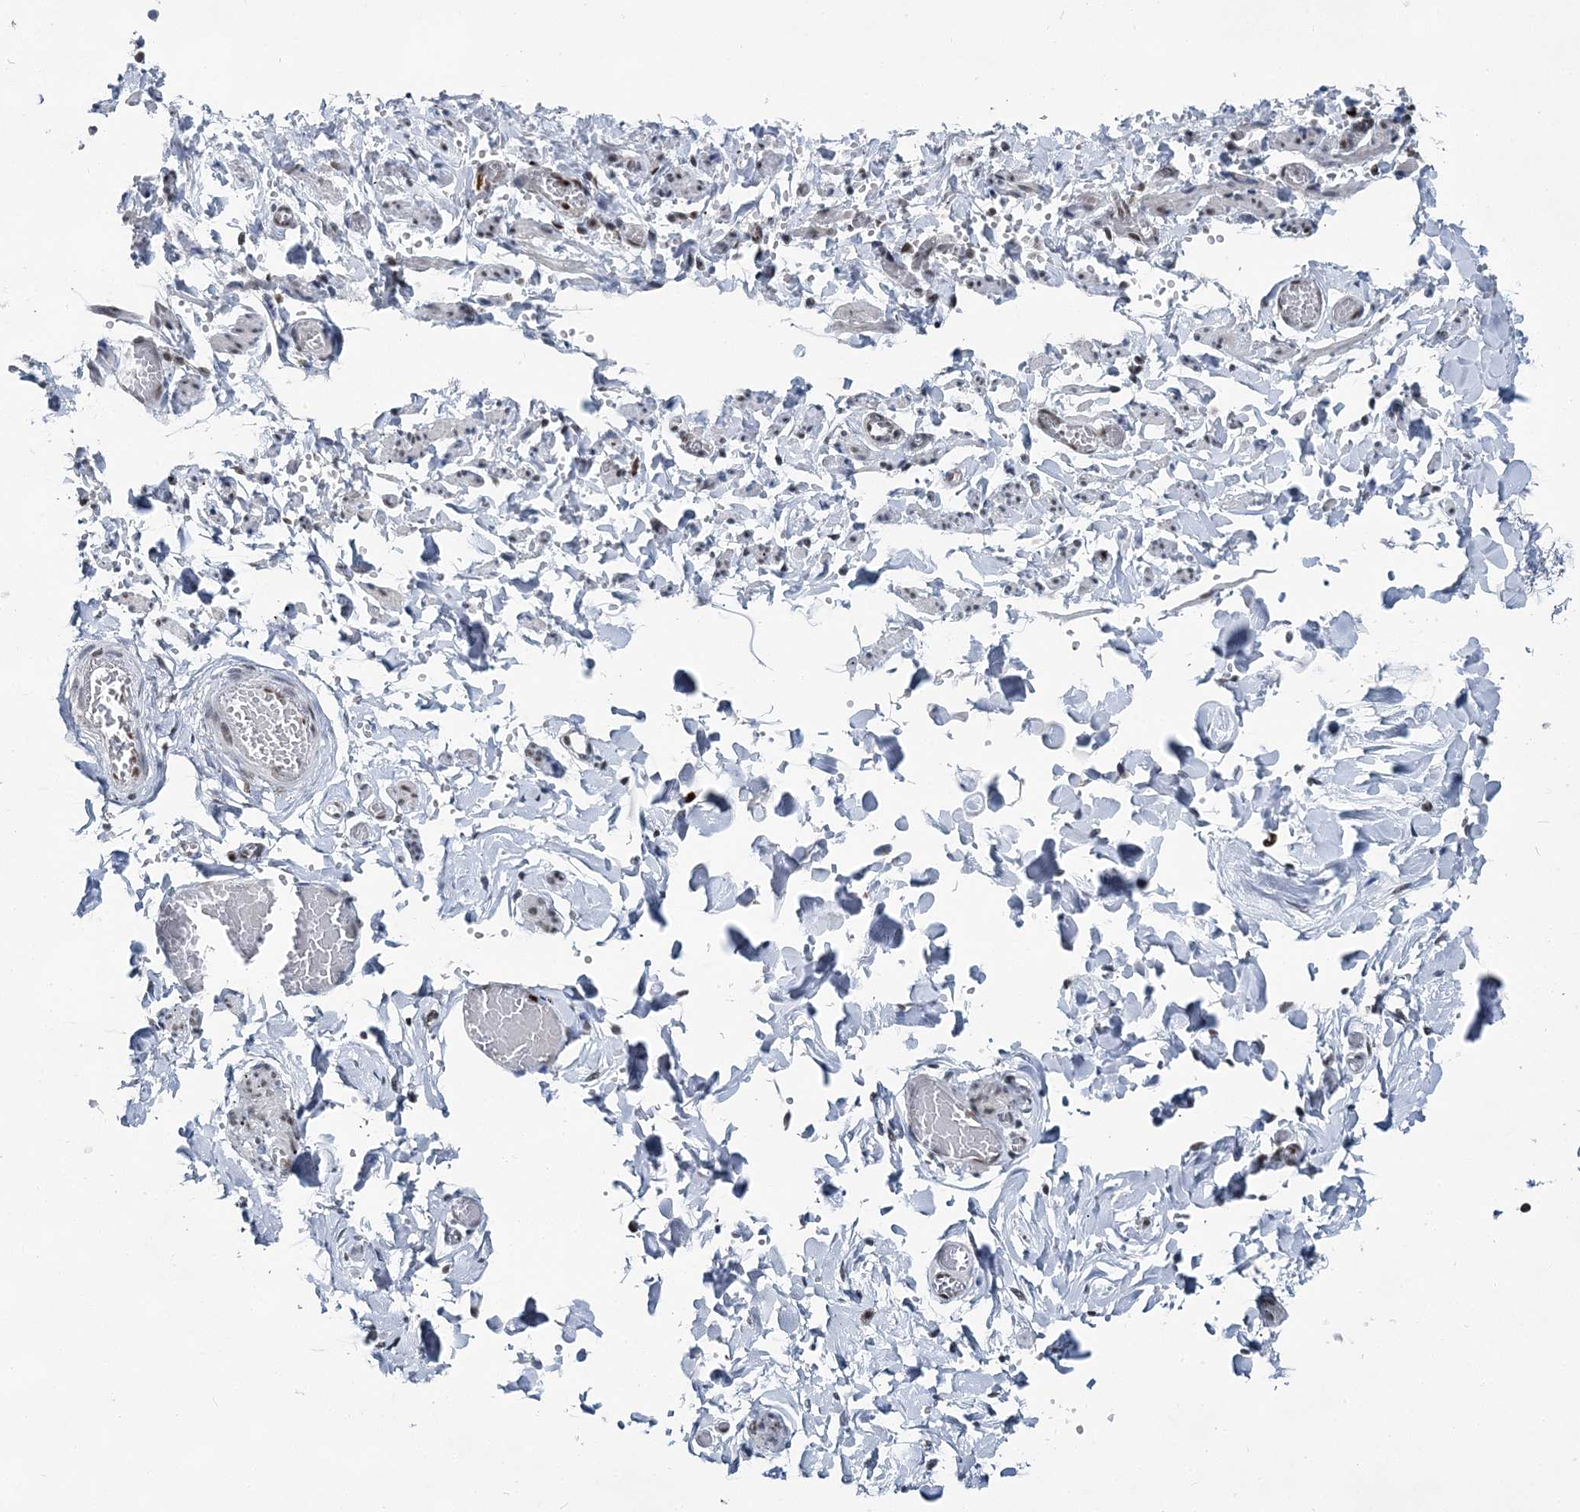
{"staining": {"intensity": "negative", "quantity": "none", "location": "none"}, "tissue": "adipose tissue", "cell_type": "Adipocytes", "image_type": "normal", "snomed": [{"axis": "morphology", "description": "Normal tissue, NOS"}, {"axis": "topography", "description": "Vascular tissue"}, {"axis": "topography", "description": "Fallopian tube"}, {"axis": "topography", "description": "Ovary"}], "caption": "This is a micrograph of IHC staining of normal adipose tissue, which shows no positivity in adipocytes.", "gene": "HAT1", "patient": {"sex": "female", "age": 67}}